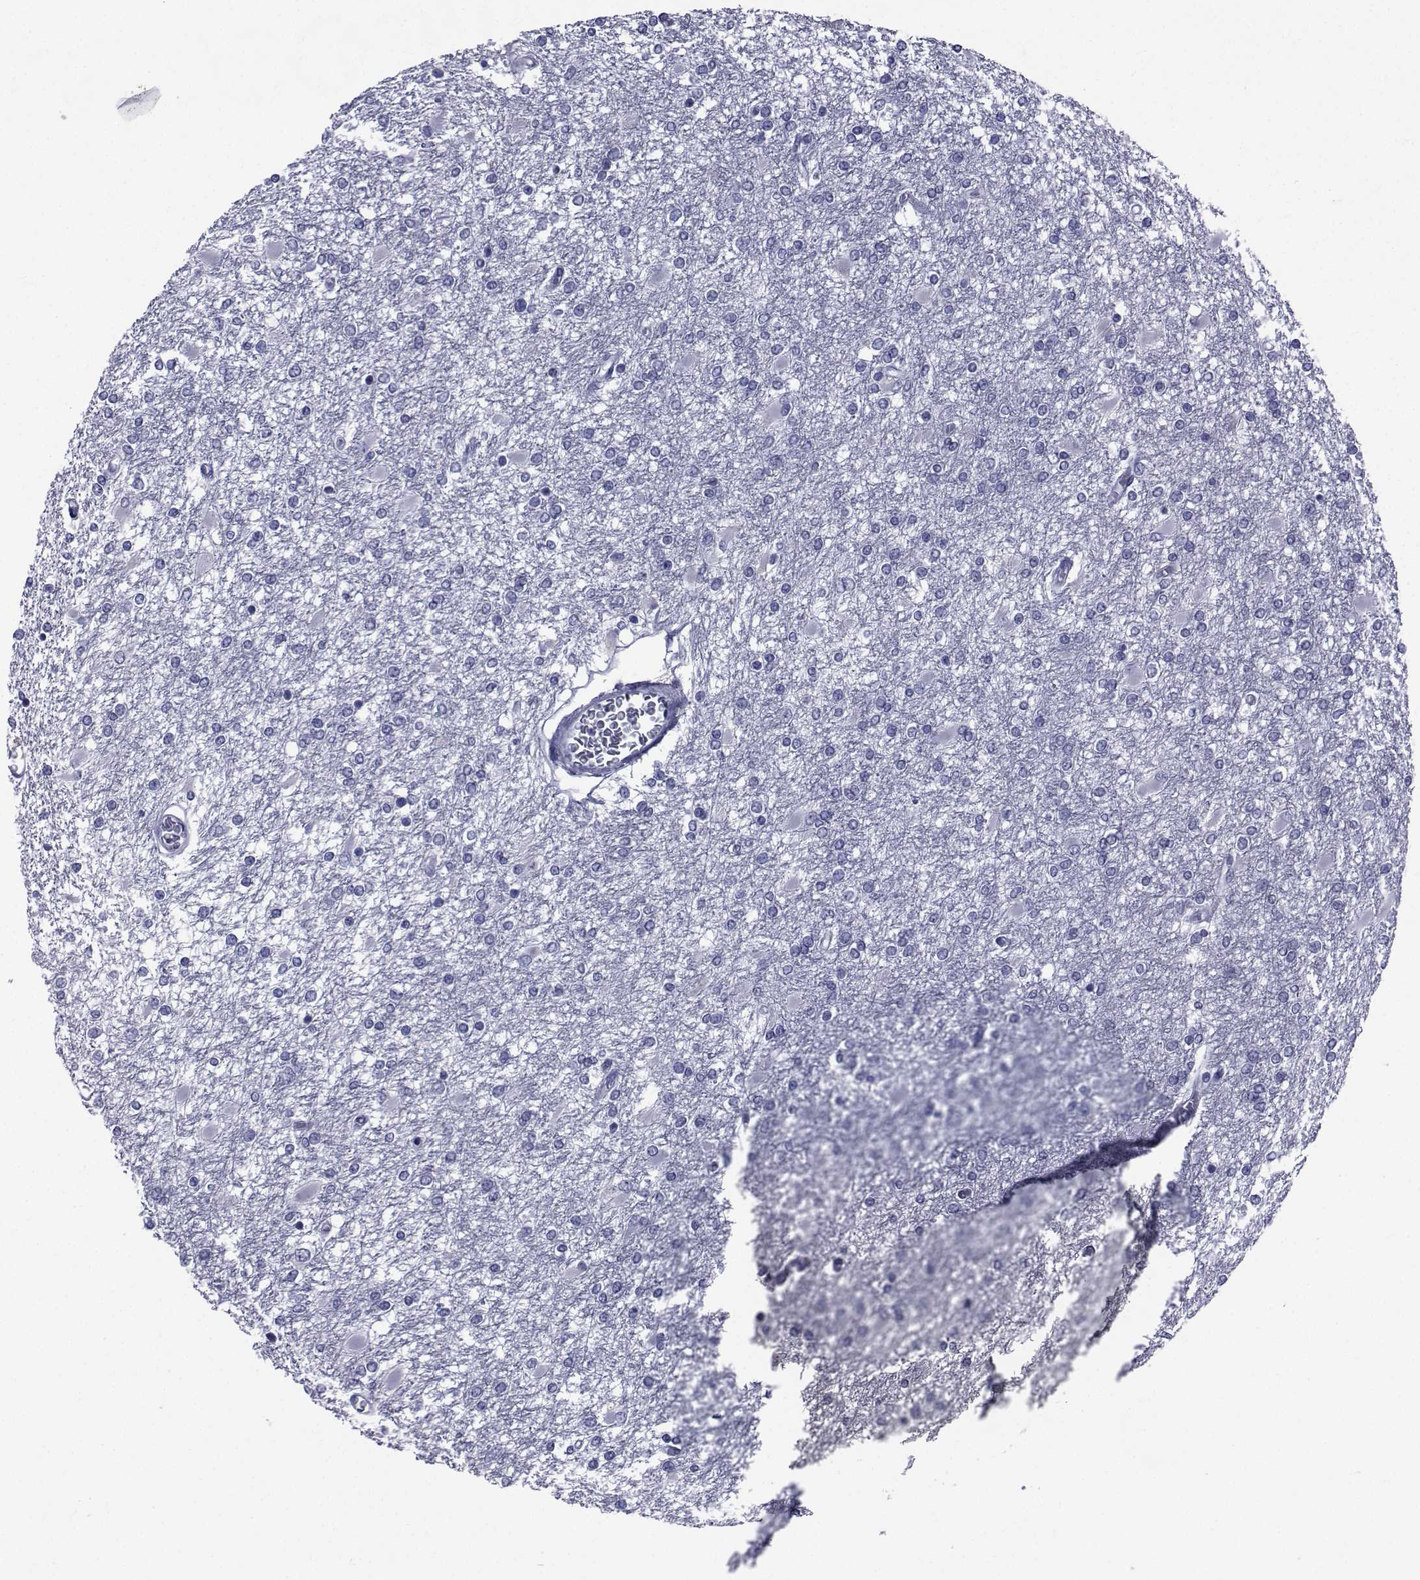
{"staining": {"intensity": "negative", "quantity": "none", "location": "none"}, "tissue": "glioma", "cell_type": "Tumor cells", "image_type": "cancer", "snomed": [{"axis": "morphology", "description": "Glioma, malignant, High grade"}, {"axis": "topography", "description": "Cerebral cortex"}], "caption": "Malignant high-grade glioma was stained to show a protein in brown. There is no significant staining in tumor cells.", "gene": "ROPN1", "patient": {"sex": "male", "age": 79}}